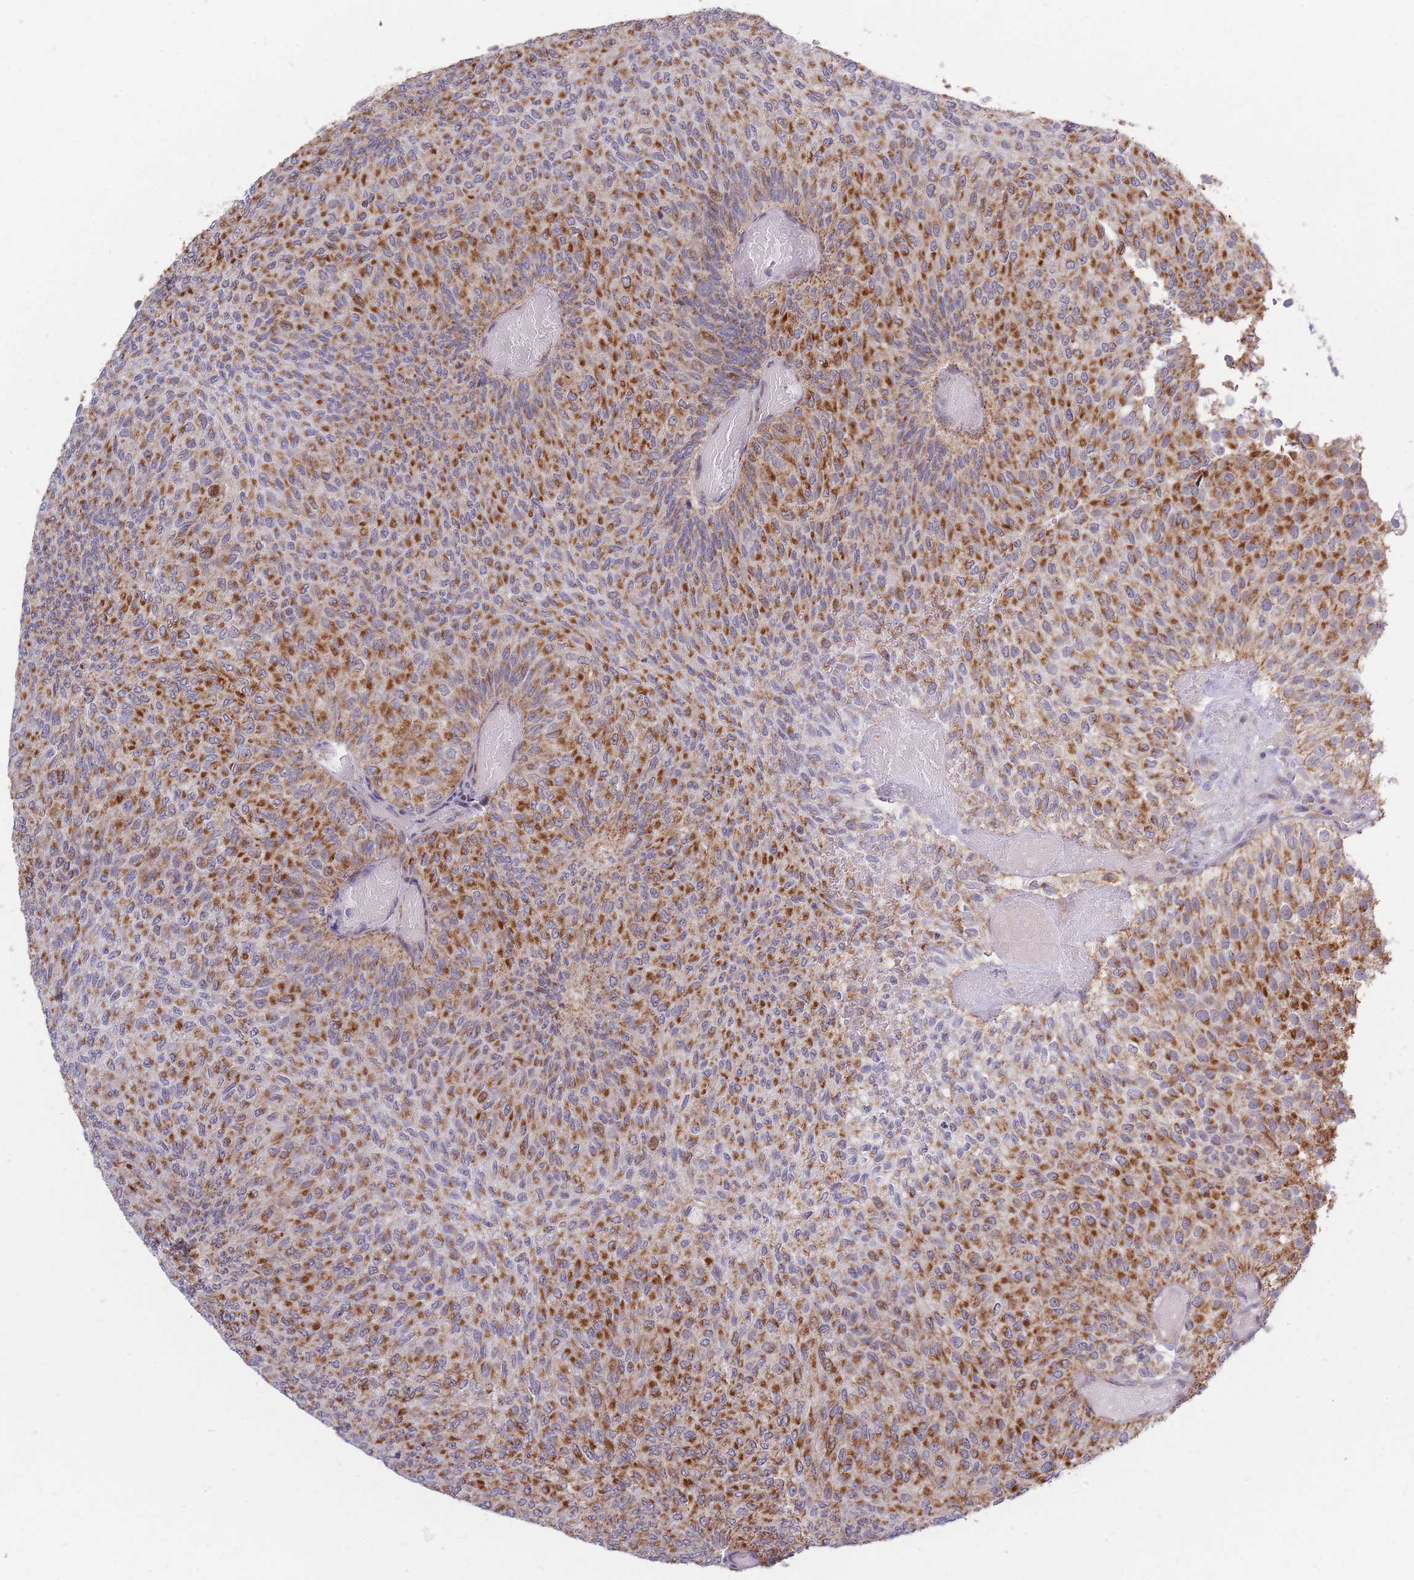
{"staining": {"intensity": "strong", "quantity": "25%-75%", "location": "cytoplasmic/membranous"}, "tissue": "urothelial cancer", "cell_type": "Tumor cells", "image_type": "cancer", "snomed": [{"axis": "morphology", "description": "Urothelial carcinoma, Low grade"}, {"axis": "topography", "description": "Urinary bladder"}], "caption": "Strong cytoplasmic/membranous expression for a protein is seen in about 25%-75% of tumor cells of urothelial carcinoma (low-grade) using IHC.", "gene": "MOB4", "patient": {"sex": "male", "age": 78}}